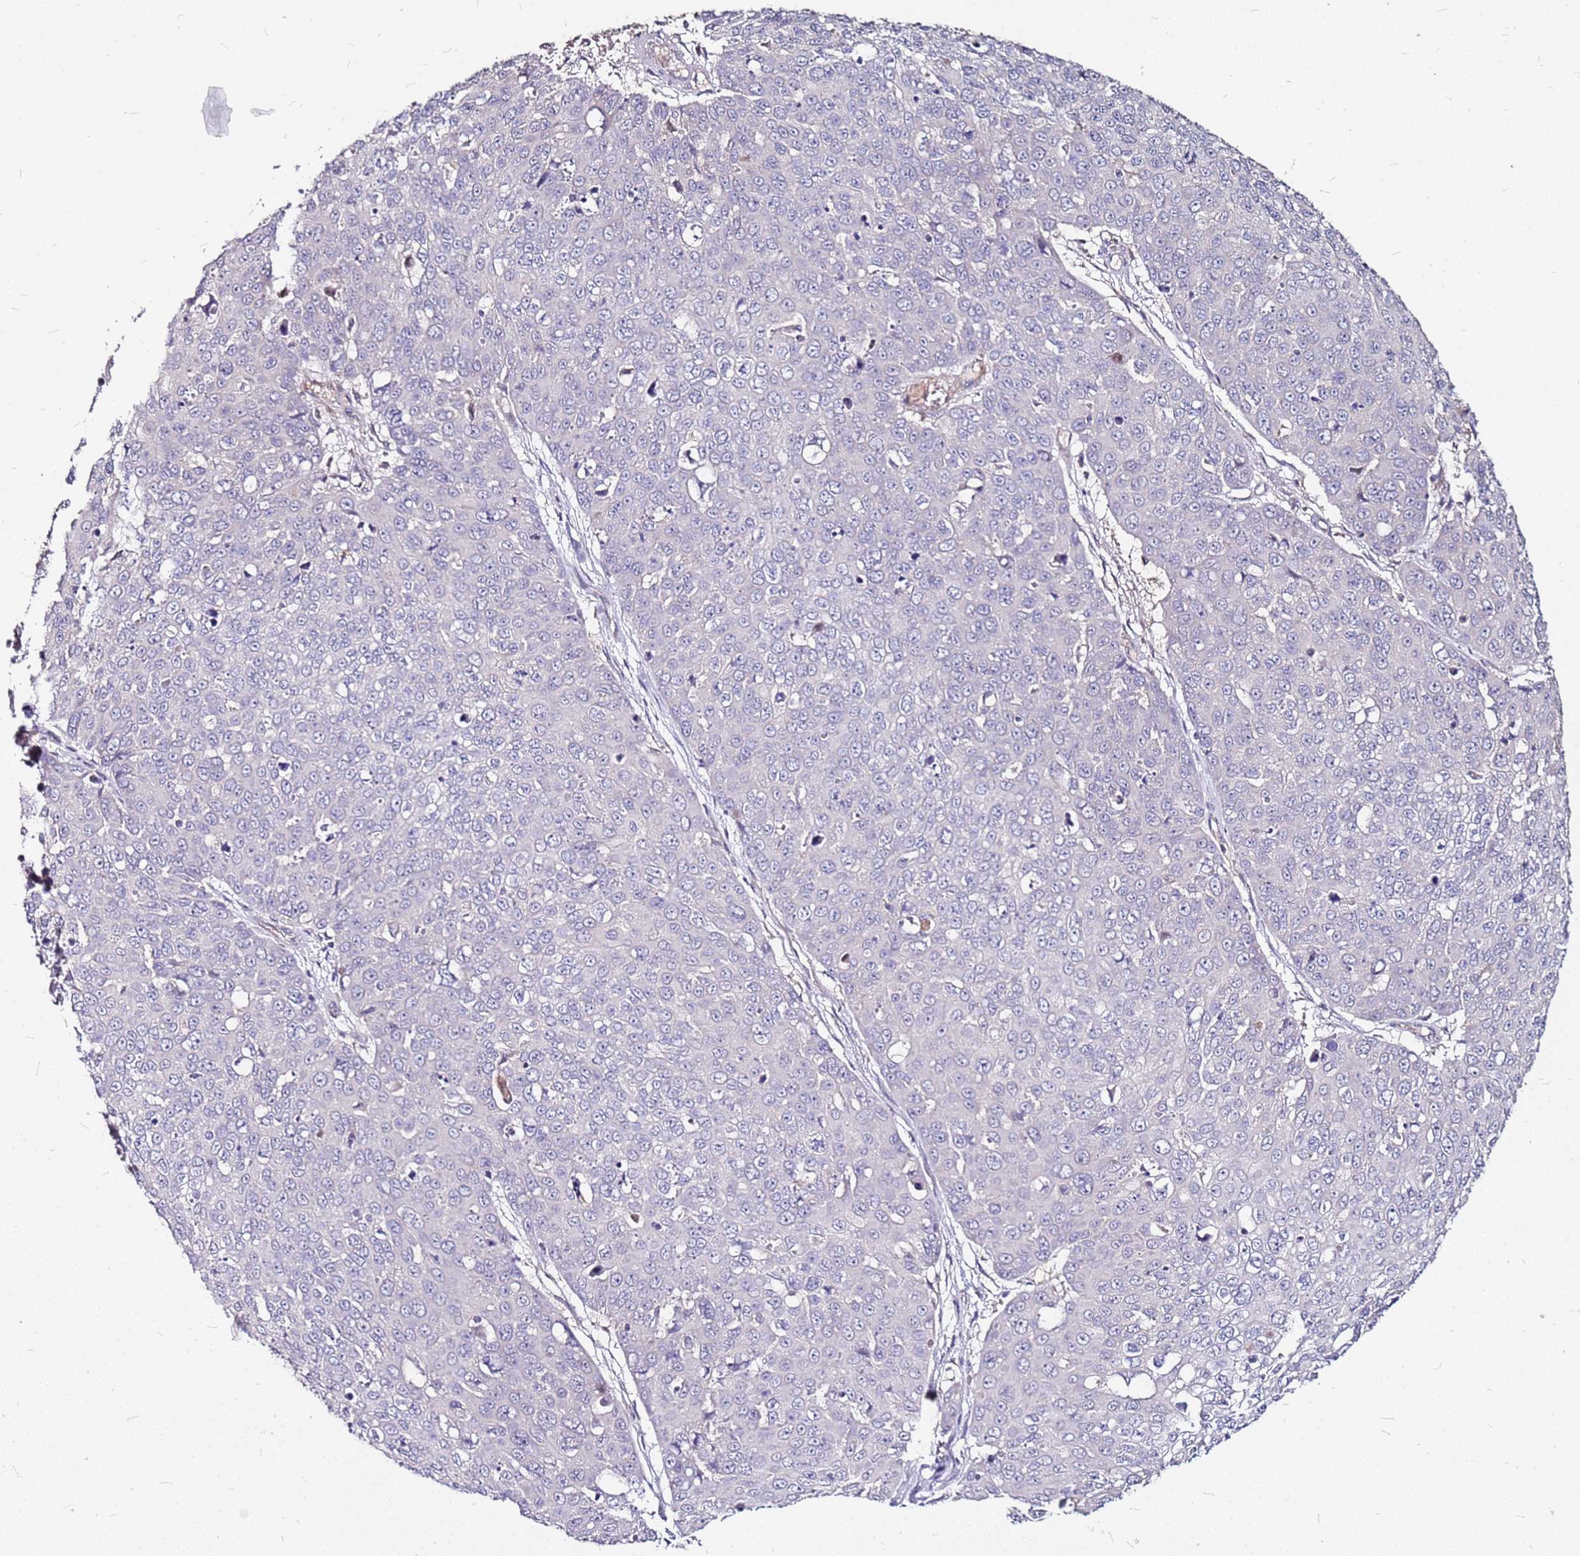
{"staining": {"intensity": "negative", "quantity": "none", "location": "none"}, "tissue": "skin cancer", "cell_type": "Tumor cells", "image_type": "cancer", "snomed": [{"axis": "morphology", "description": "Squamous cell carcinoma, NOS"}, {"axis": "topography", "description": "Skin"}], "caption": "This photomicrograph is of skin cancer (squamous cell carcinoma) stained with IHC to label a protein in brown with the nuclei are counter-stained blue. There is no positivity in tumor cells.", "gene": "DCDC2C", "patient": {"sex": "male", "age": 71}}